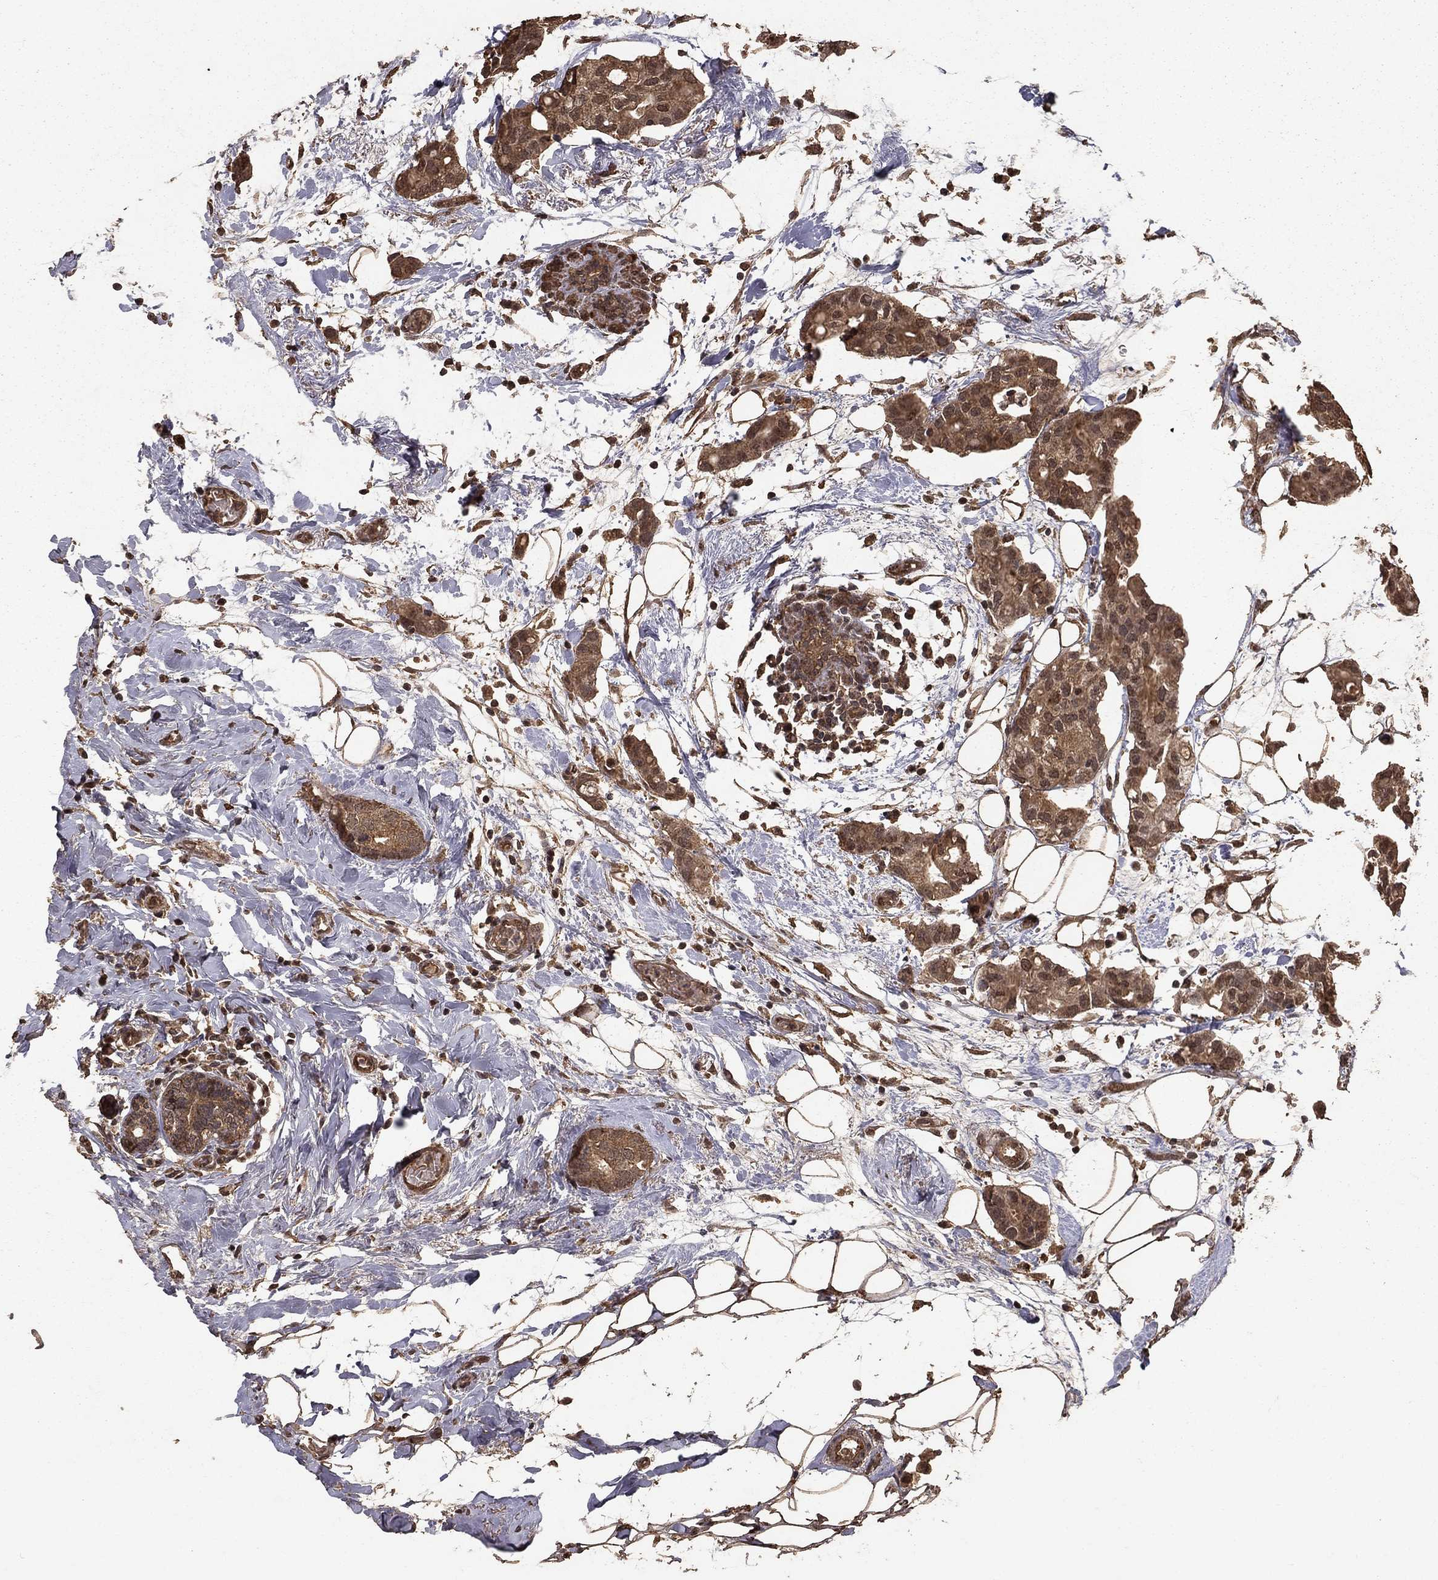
{"staining": {"intensity": "moderate", "quantity": ">75%", "location": "cytoplasmic/membranous"}, "tissue": "breast cancer", "cell_type": "Tumor cells", "image_type": "cancer", "snomed": [{"axis": "morphology", "description": "Duct carcinoma"}, {"axis": "topography", "description": "Breast"}], "caption": "Protein staining of breast infiltrating ductal carcinoma tissue demonstrates moderate cytoplasmic/membranous expression in about >75% of tumor cells.", "gene": "PRDM1", "patient": {"sex": "female", "age": 83}}